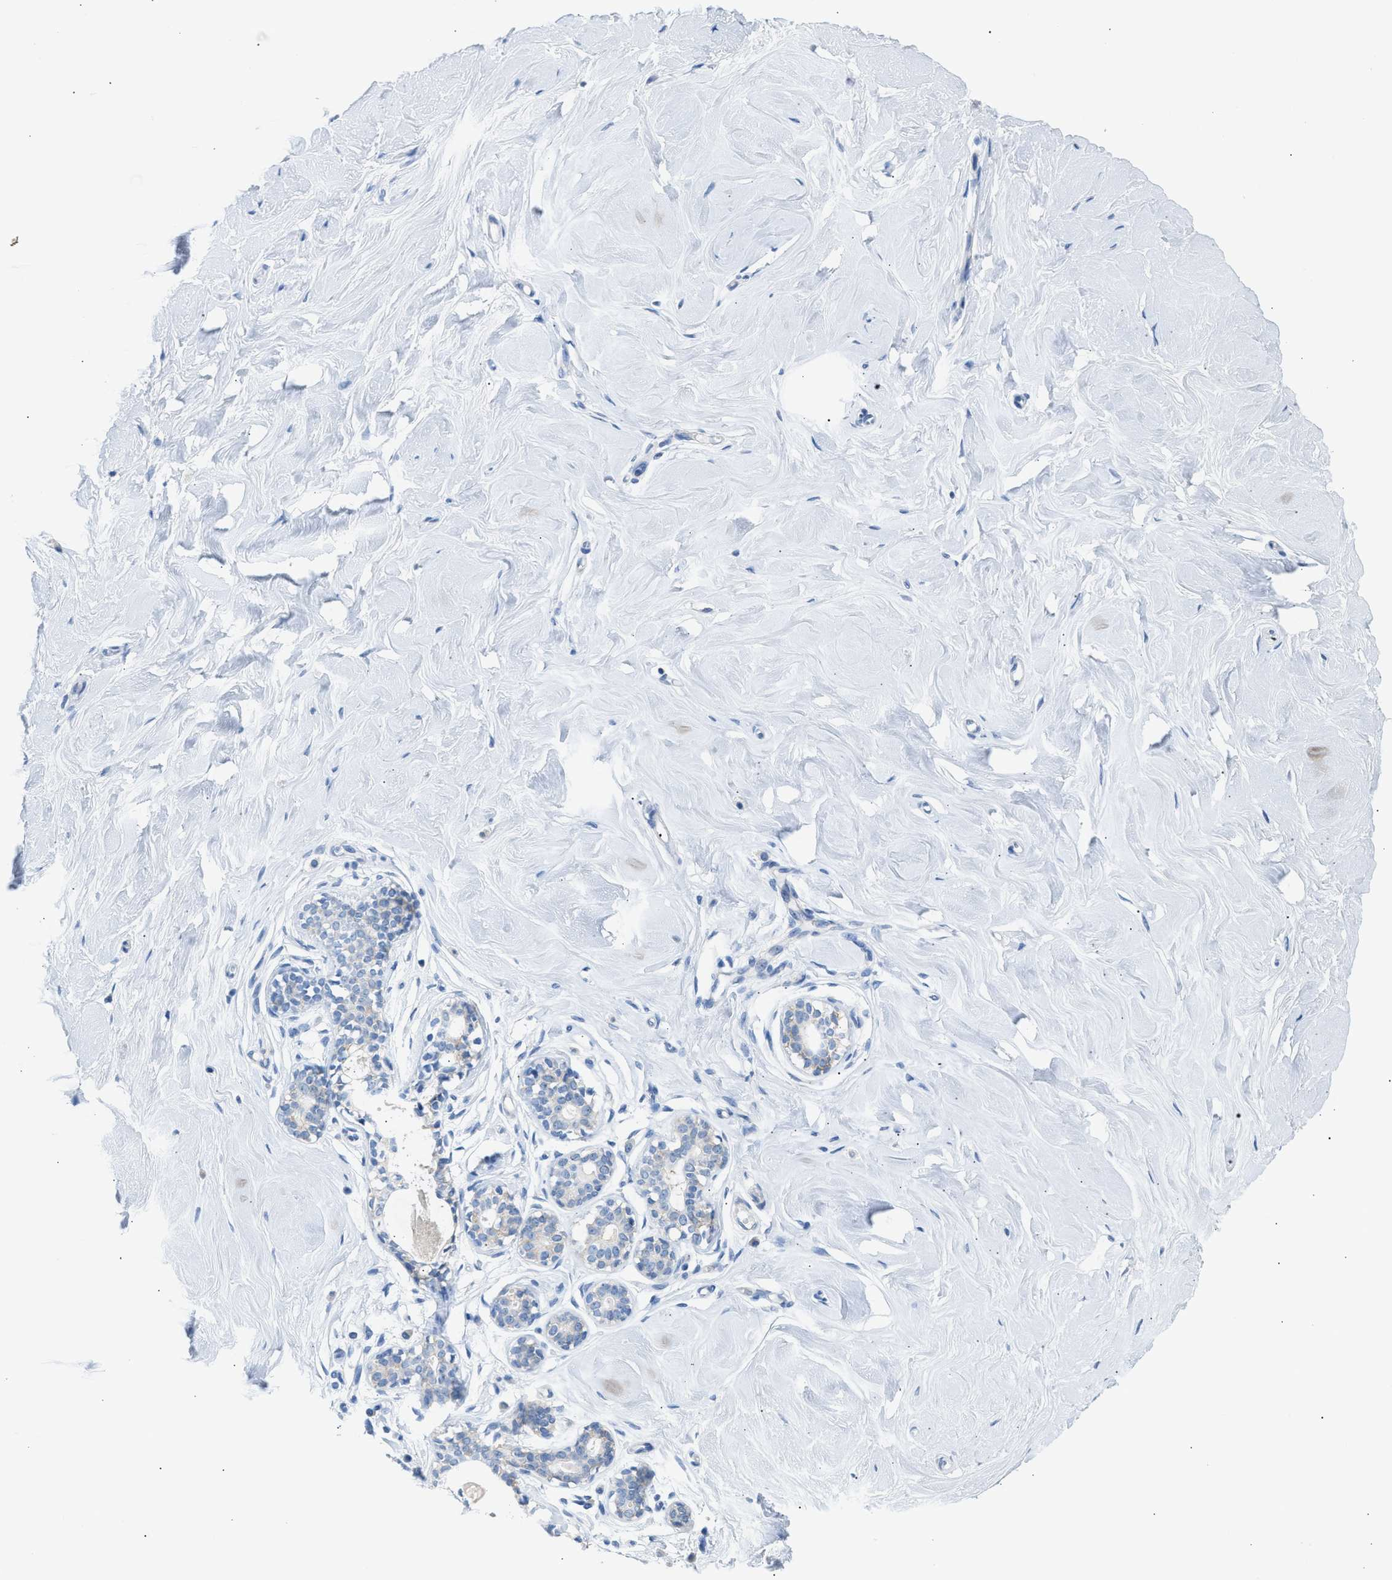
{"staining": {"intensity": "negative", "quantity": "none", "location": "none"}, "tissue": "breast", "cell_type": "Adipocytes", "image_type": "normal", "snomed": [{"axis": "morphology", "description": "Normal tissue, NOS"}, {"axis": "topography", "description": "Breast"}], "caption": "Normal breast was stained to show a protein in brown. There is no significant expression in adipocytes. Nuclei are stained in blue.", "gene": "ERBB2", "patient": {"sex": "female", "age": 23}}